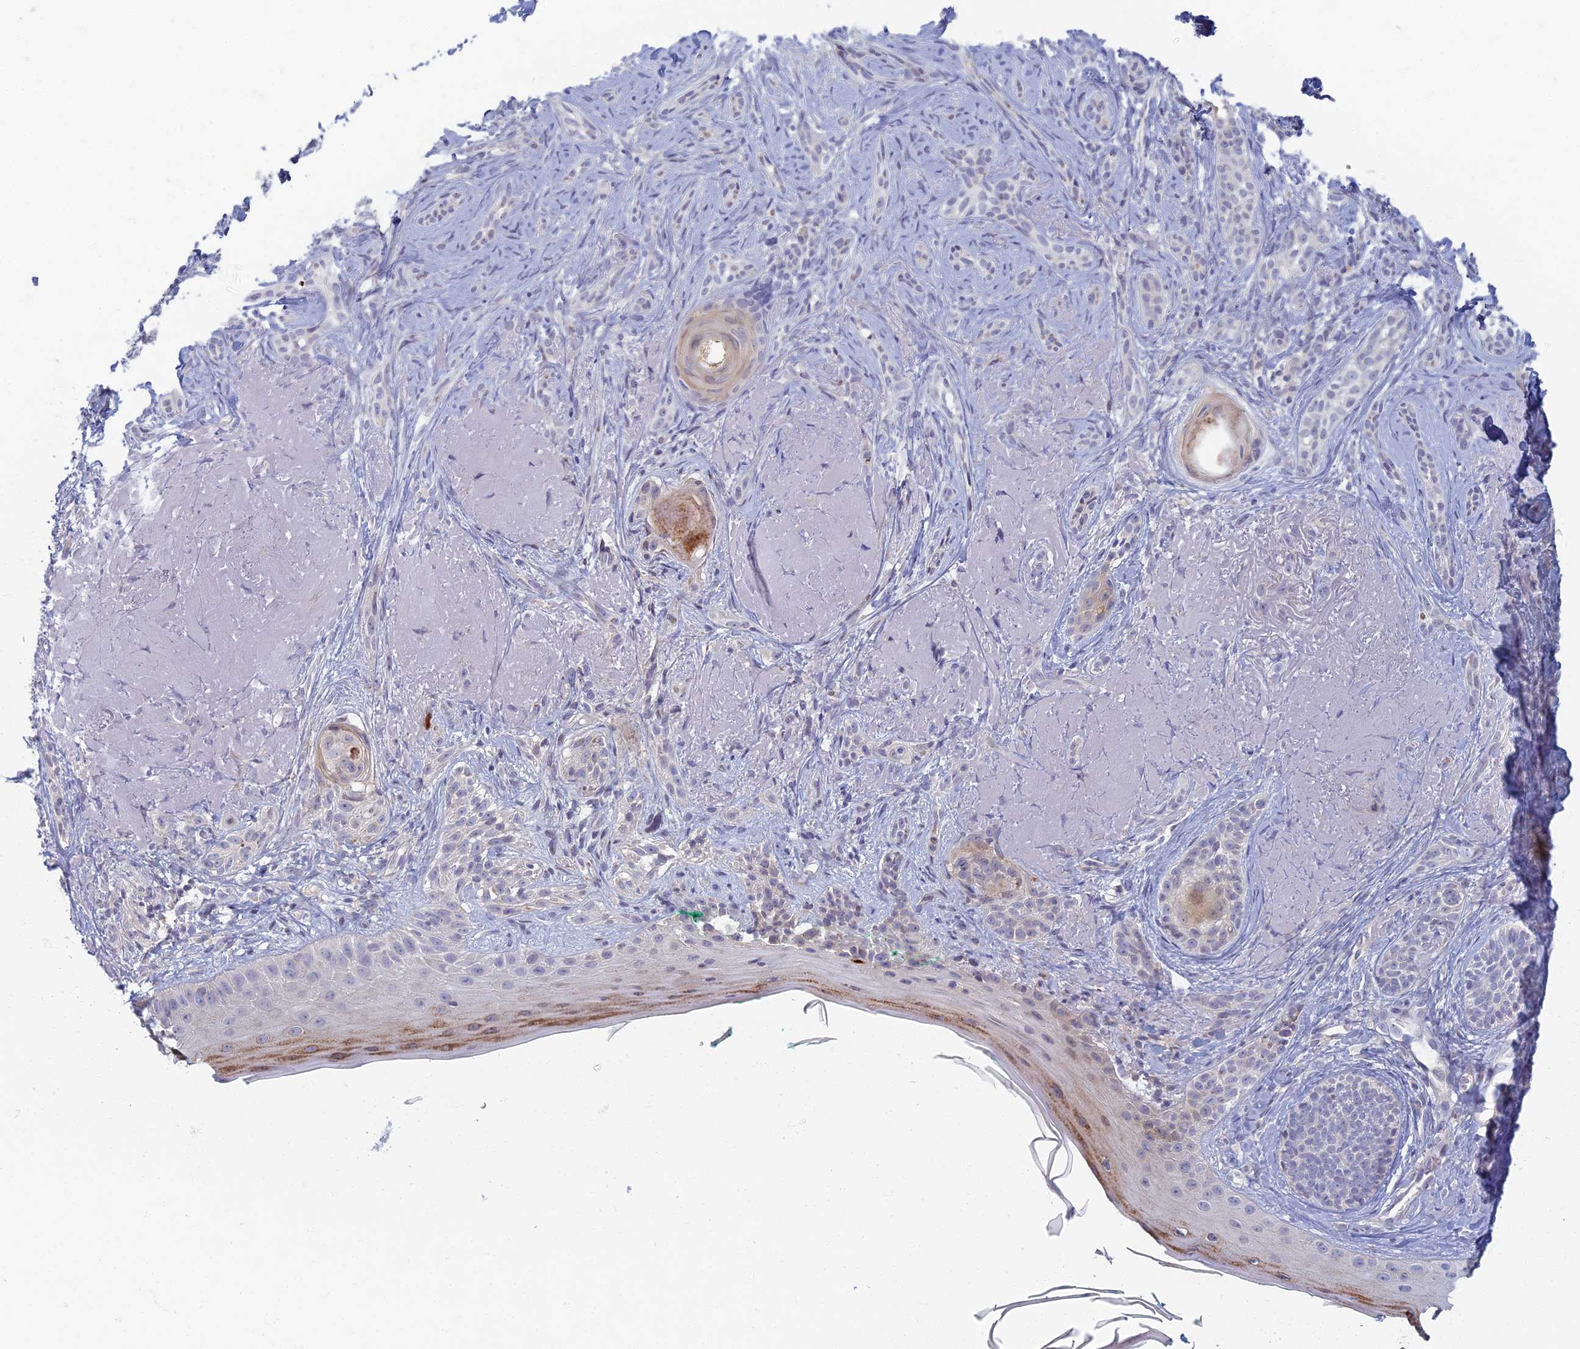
{"staining": {"intensity": "negative", "quantity": "none", "location": "none"}, "tissue": "skin cancer", "cell_type": "Tumor cells", "image_type": "cancer", "snomed": [{"axis": "morphology", "description": "Basal cell carcinoma"}, {"axis": "topography", "description": "Skin"}], "caption": "Tumor cells are negative for brown protein staining in skin cancer. (DAB (3,3'-diaminobenzidine) immunohistochemistry (IHC) visualized using brightfield microscopy, high magnification).", "gene": "CHMP4B", "patient": {"sex": "male", "age": 71}}